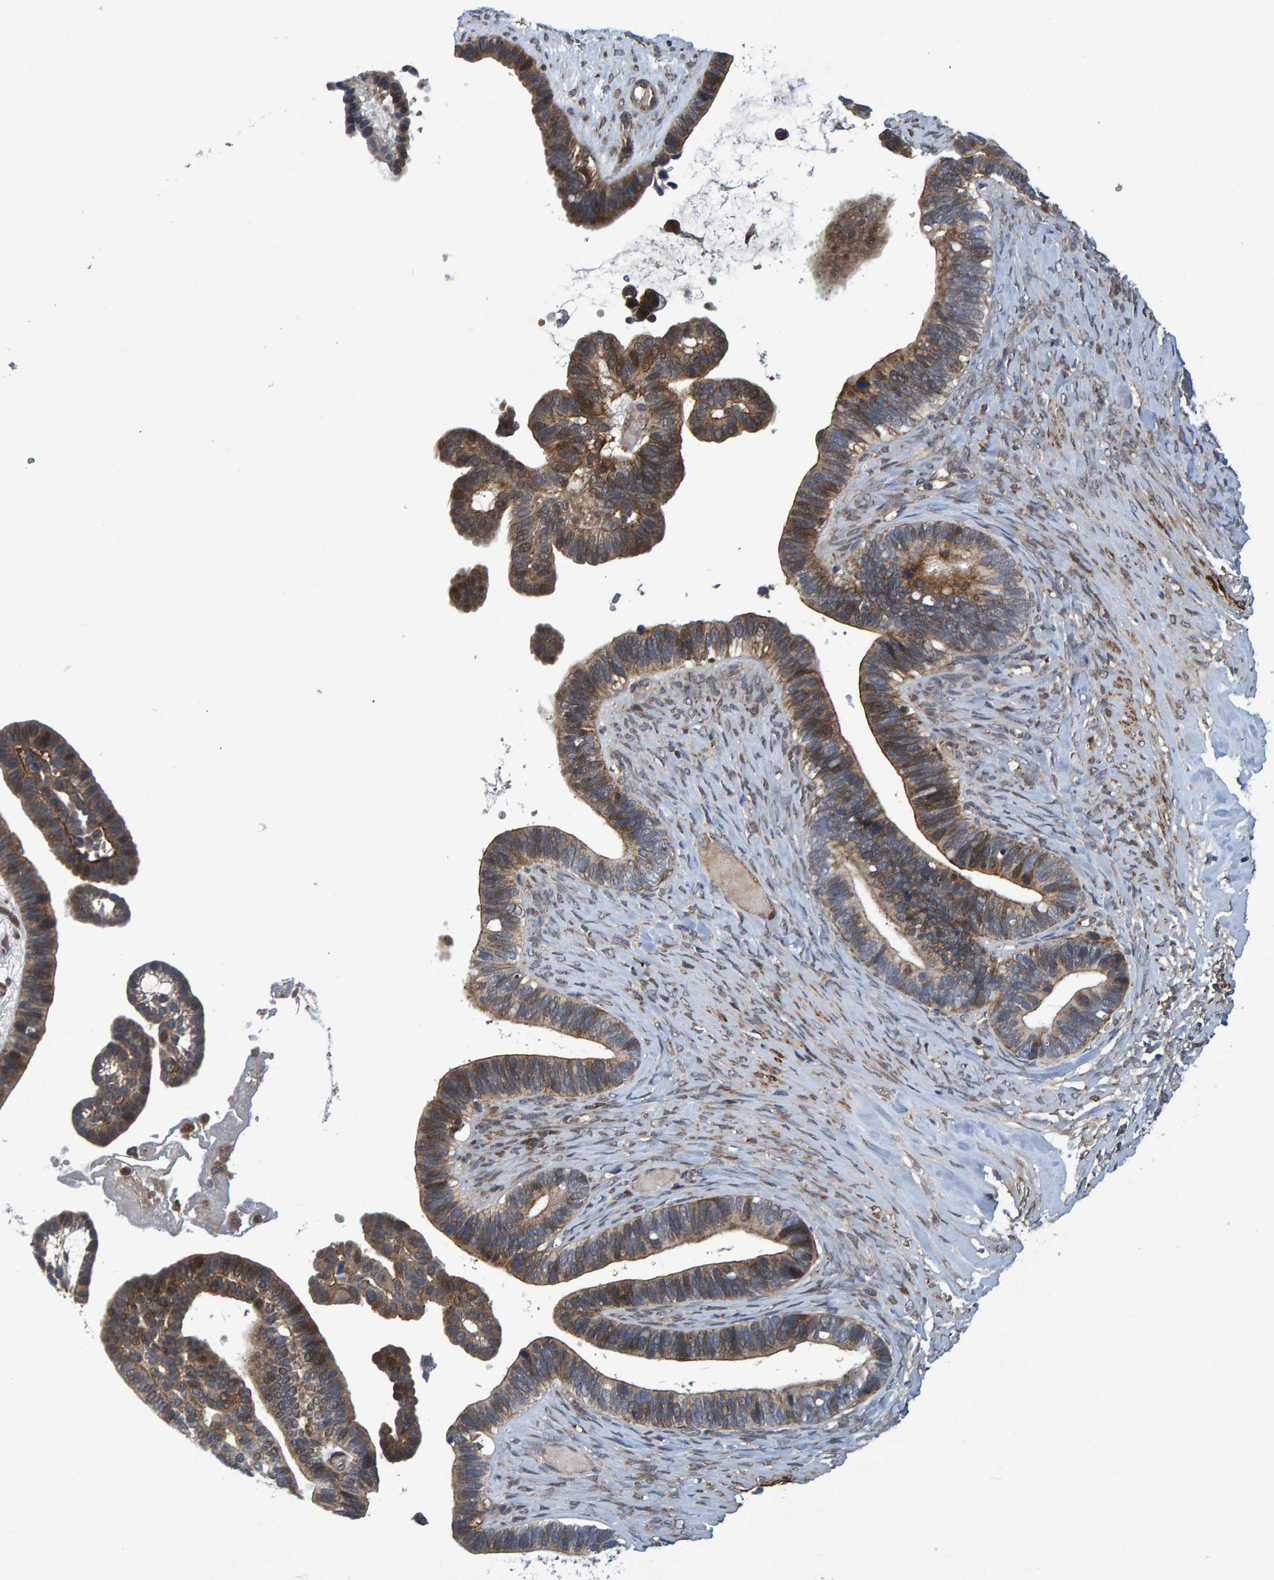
{"staining": {"intensity": "moderate", "quantity": ">75%", "location": "cytoplasmic/membranous"}, "tissue": "ovarian cancer", "cell_type": "Tumor cells", "image_type": "cancer", "snomed": [{"axis": "morphology", "description": "Cystadenocarcinoma, serous, NOS"}, {"axis": "topography", "description": "Ovary"}], "caption": "Human ovarian serous cystadenocarcinoma stained with a protein marker demonstrates moderate staining in tumor cells.", "gene": "ATP6V1H", "patient": {"sex": "female", "age": 56}}